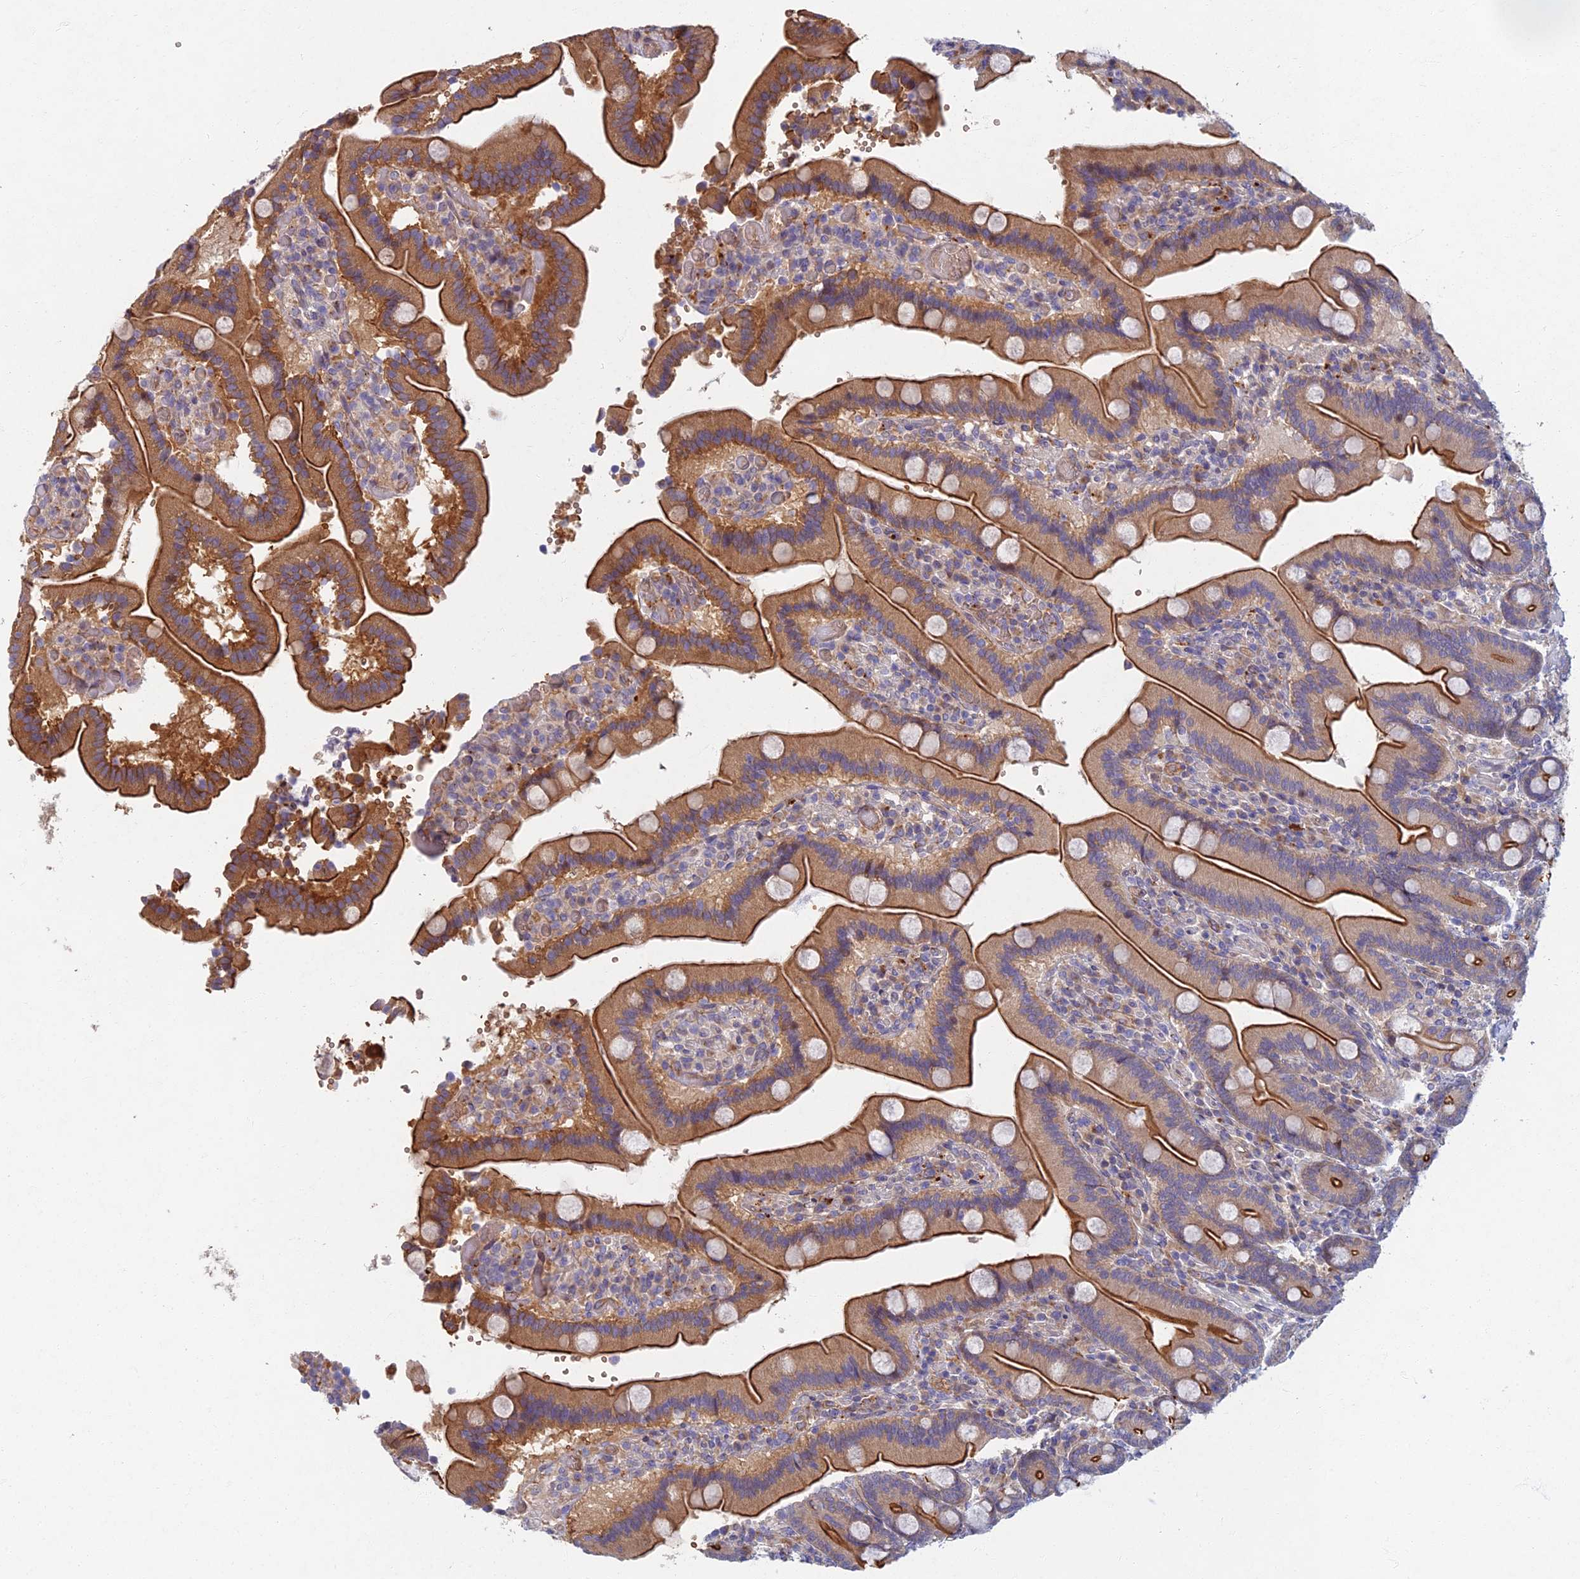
{"staining": {"intensity": "strong", "quantity": ">75%", "location": "cytoplasmic/membranous"}, "tissue": "duodenum", "cell_type": "Glandular cells", "image_type": "normal", "snomed": [{"axis": "morphology", "description": "Normal tissue, NOS"}, {"axis": "topography", "description": "Duodenum"}], "caption": "IHC image of benign duodenum stained for a protein (brown), which displays high levels of strong cytoplasmic/membranous expression in about >75% of glandular cells.", "gene": "RHBDL2", "patient": {"sex": "female", "age": 62}}